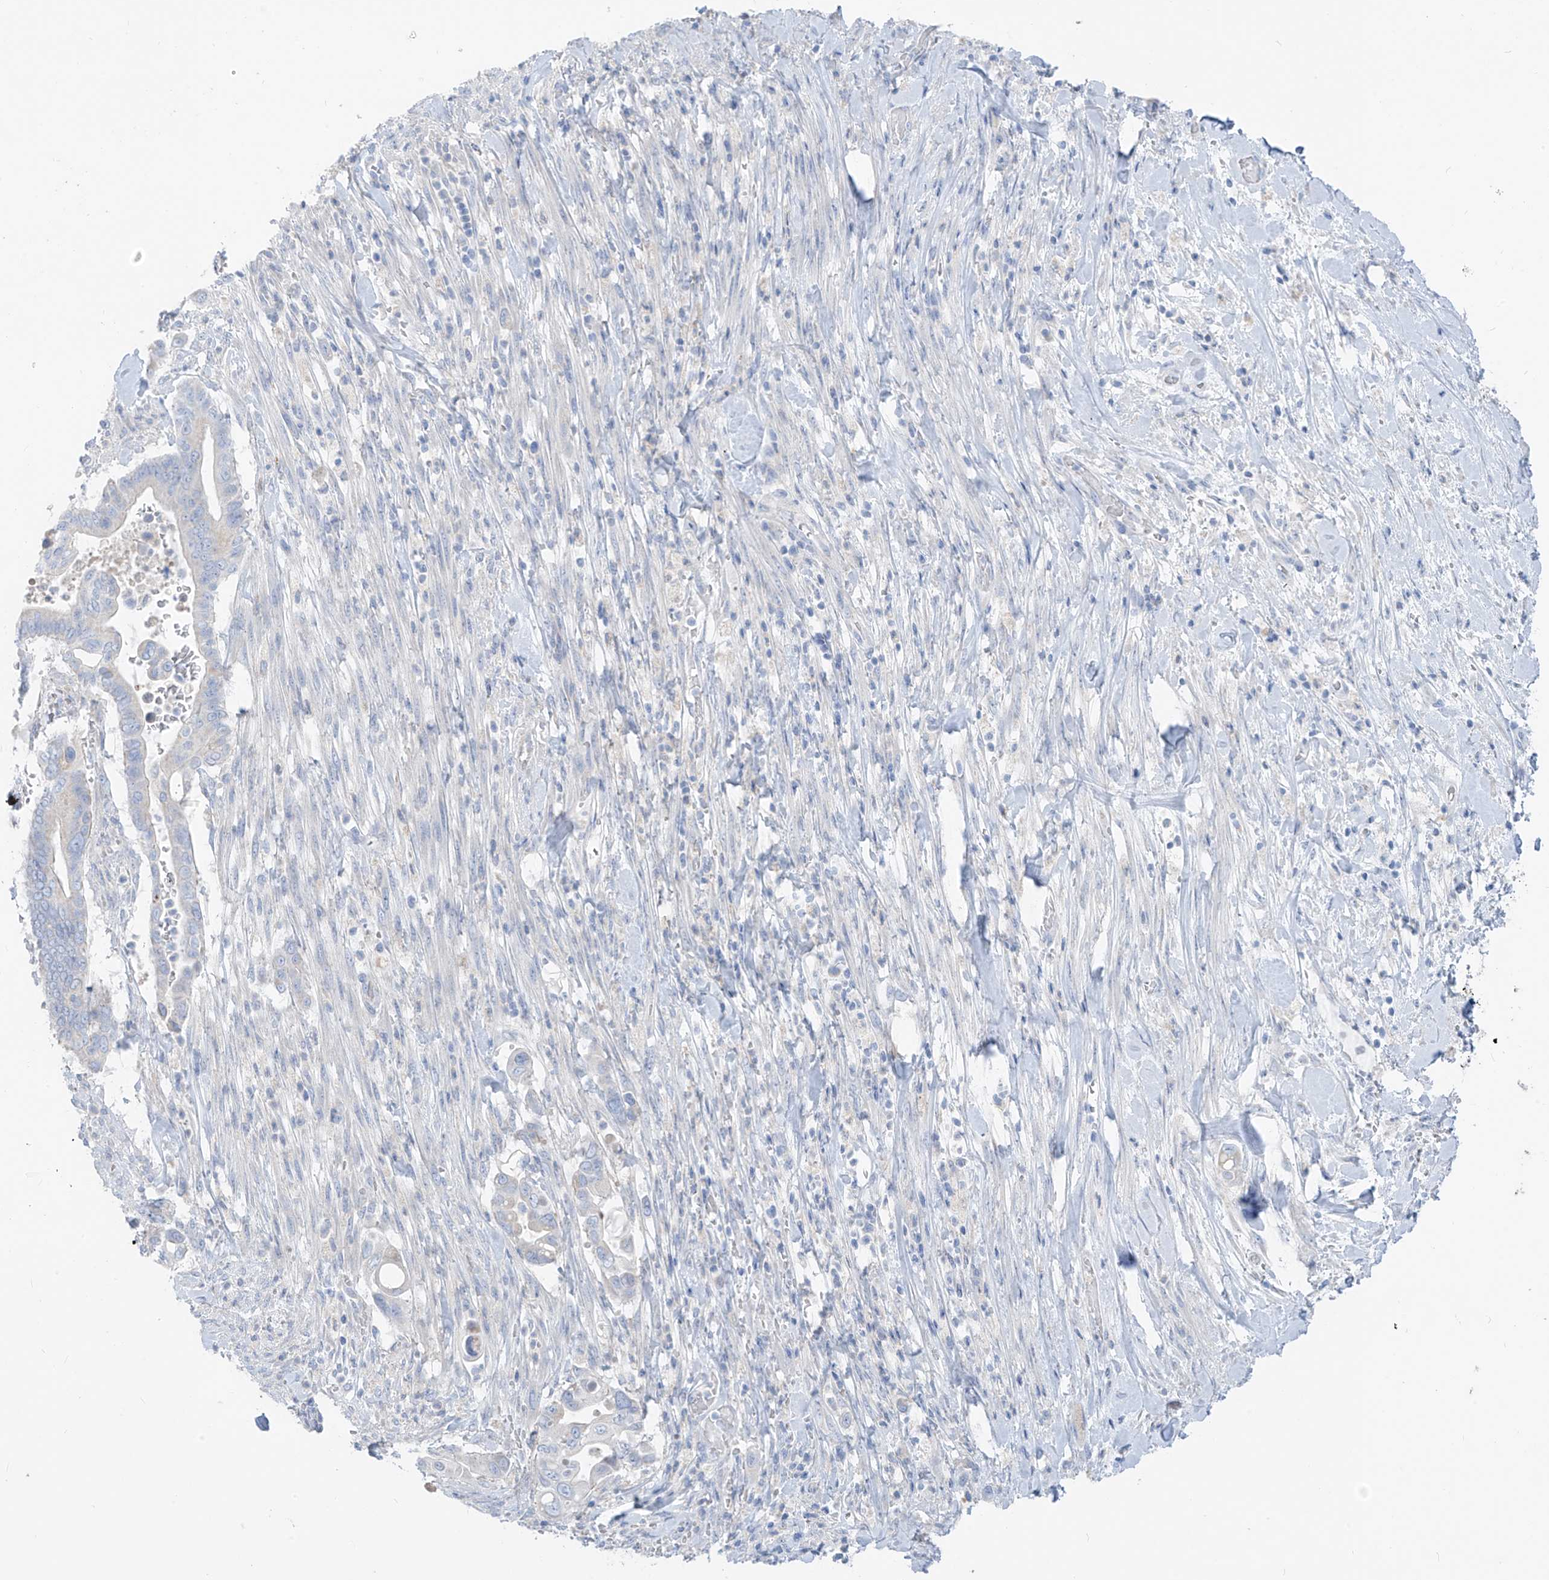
{"staining": {"intensity": "negative", "quantity": "none", "location": "none"}, "tissue": "pancreatic cancer", "cell_type": "Tumor cells", "image_type": "cancer", "snomed": [{"axis": "morphology", "description": "Adenocarcinoma, NOS"}, {"axis": "topography", "description": "Pancreas"}], "caption": "Pancreatic adenocarcinoma was stained to show a protein in brown. There is no significant positivity in tumor cells.", "gene": "ZNF404", "patient": {"sex": "male", "age": 68}}